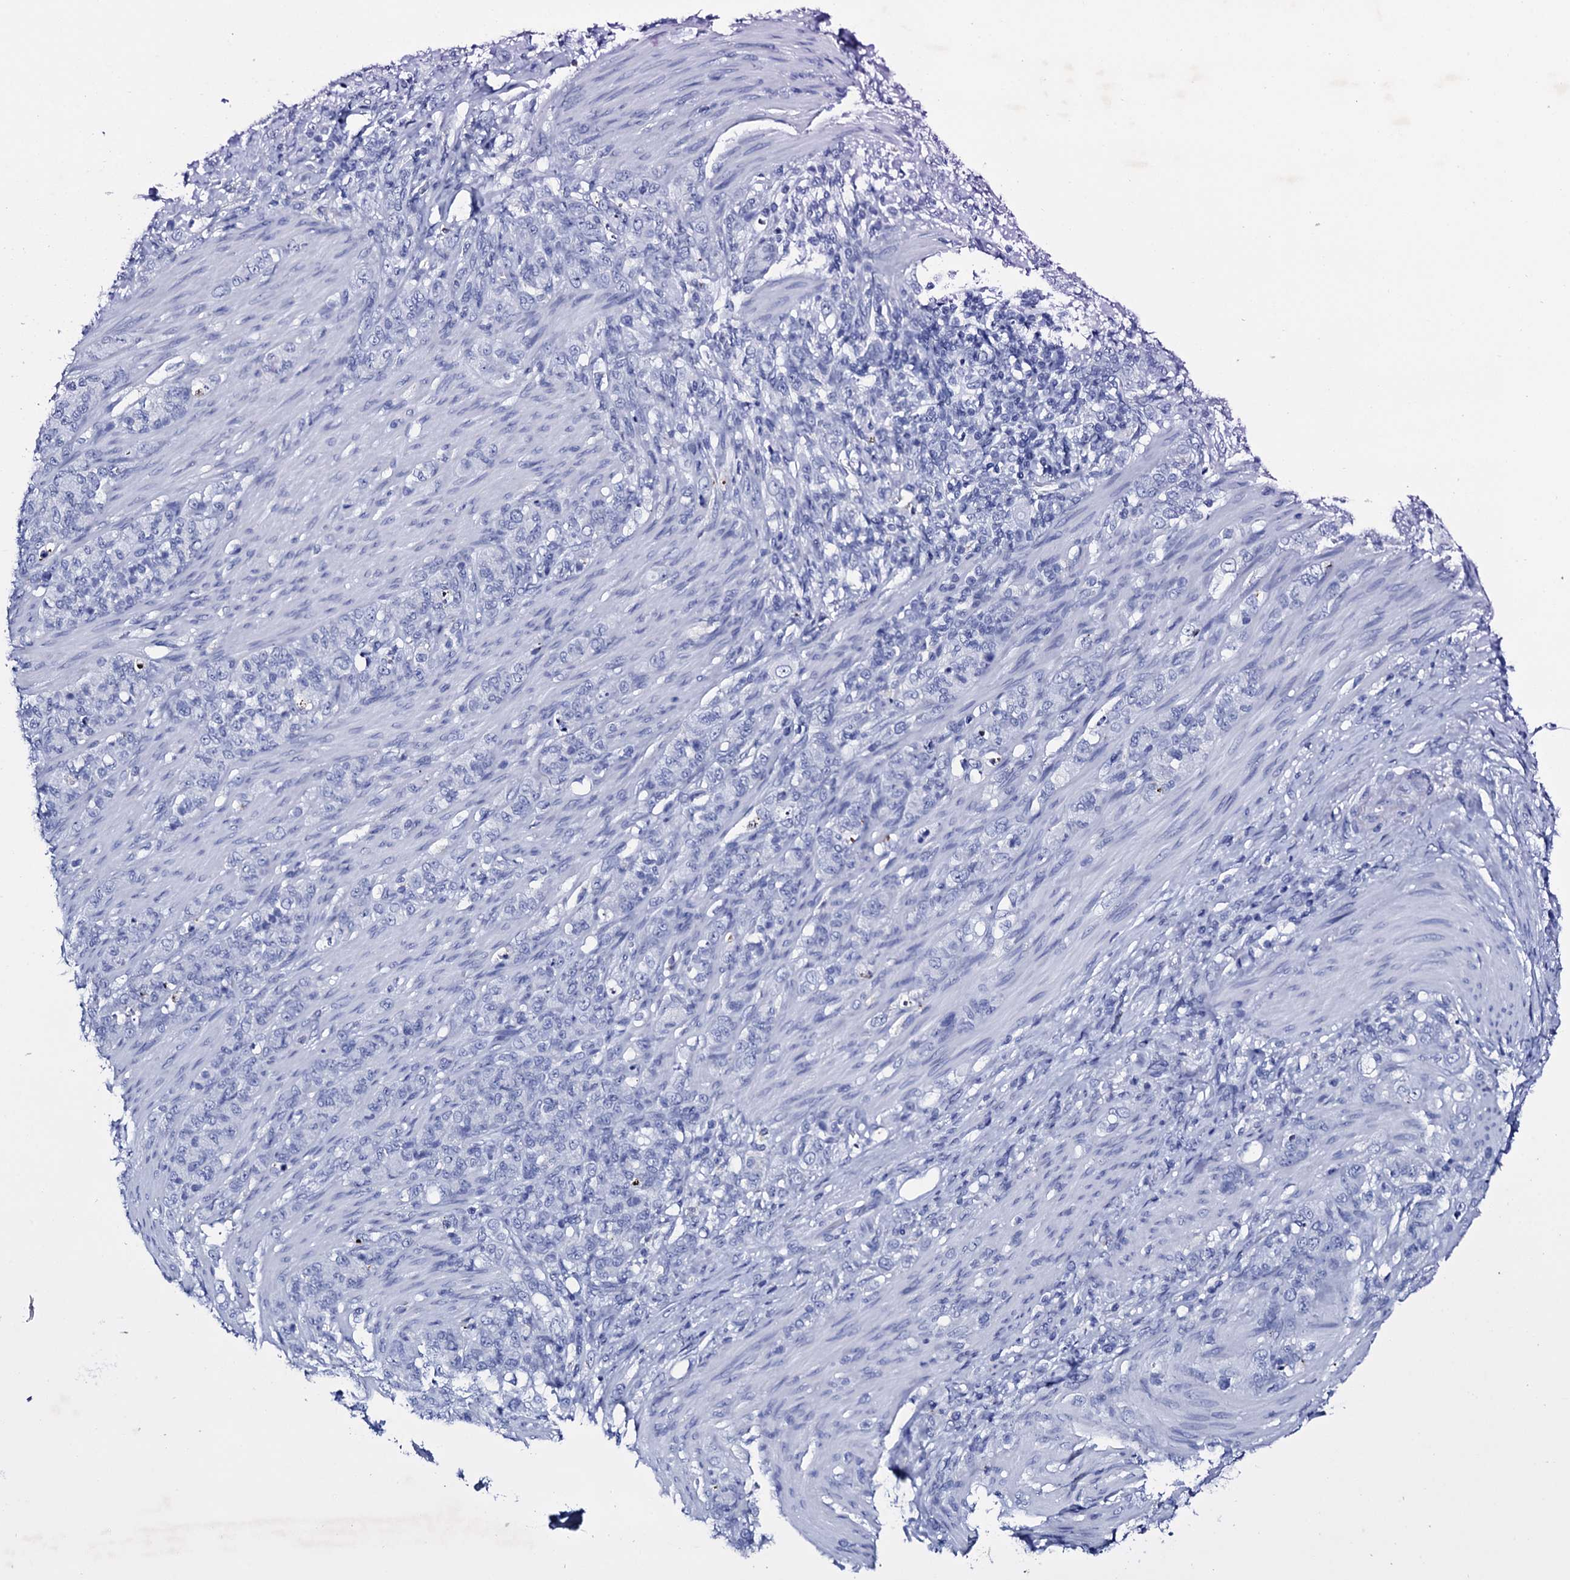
{"staining": {"intensity": "negative", "quantity": "none", "location": "none"}, "tissue": "stomach cancer", "cell_type": "Tumor cells", "image_type": "cancer", "snomed": [{"axis": "morphology", "description": "Adenocarcinoma, NOS"}, {"axis": "topography", "description": "Stomach"}], "caption": "IHC histopathology image of human stomach cancer (adenocarcinoma) stained for a protein (brown), which demonstrates no expression in tumor cells.", "gene": "ITPRID2", "patient": {"sex": "female", "age": 79}}